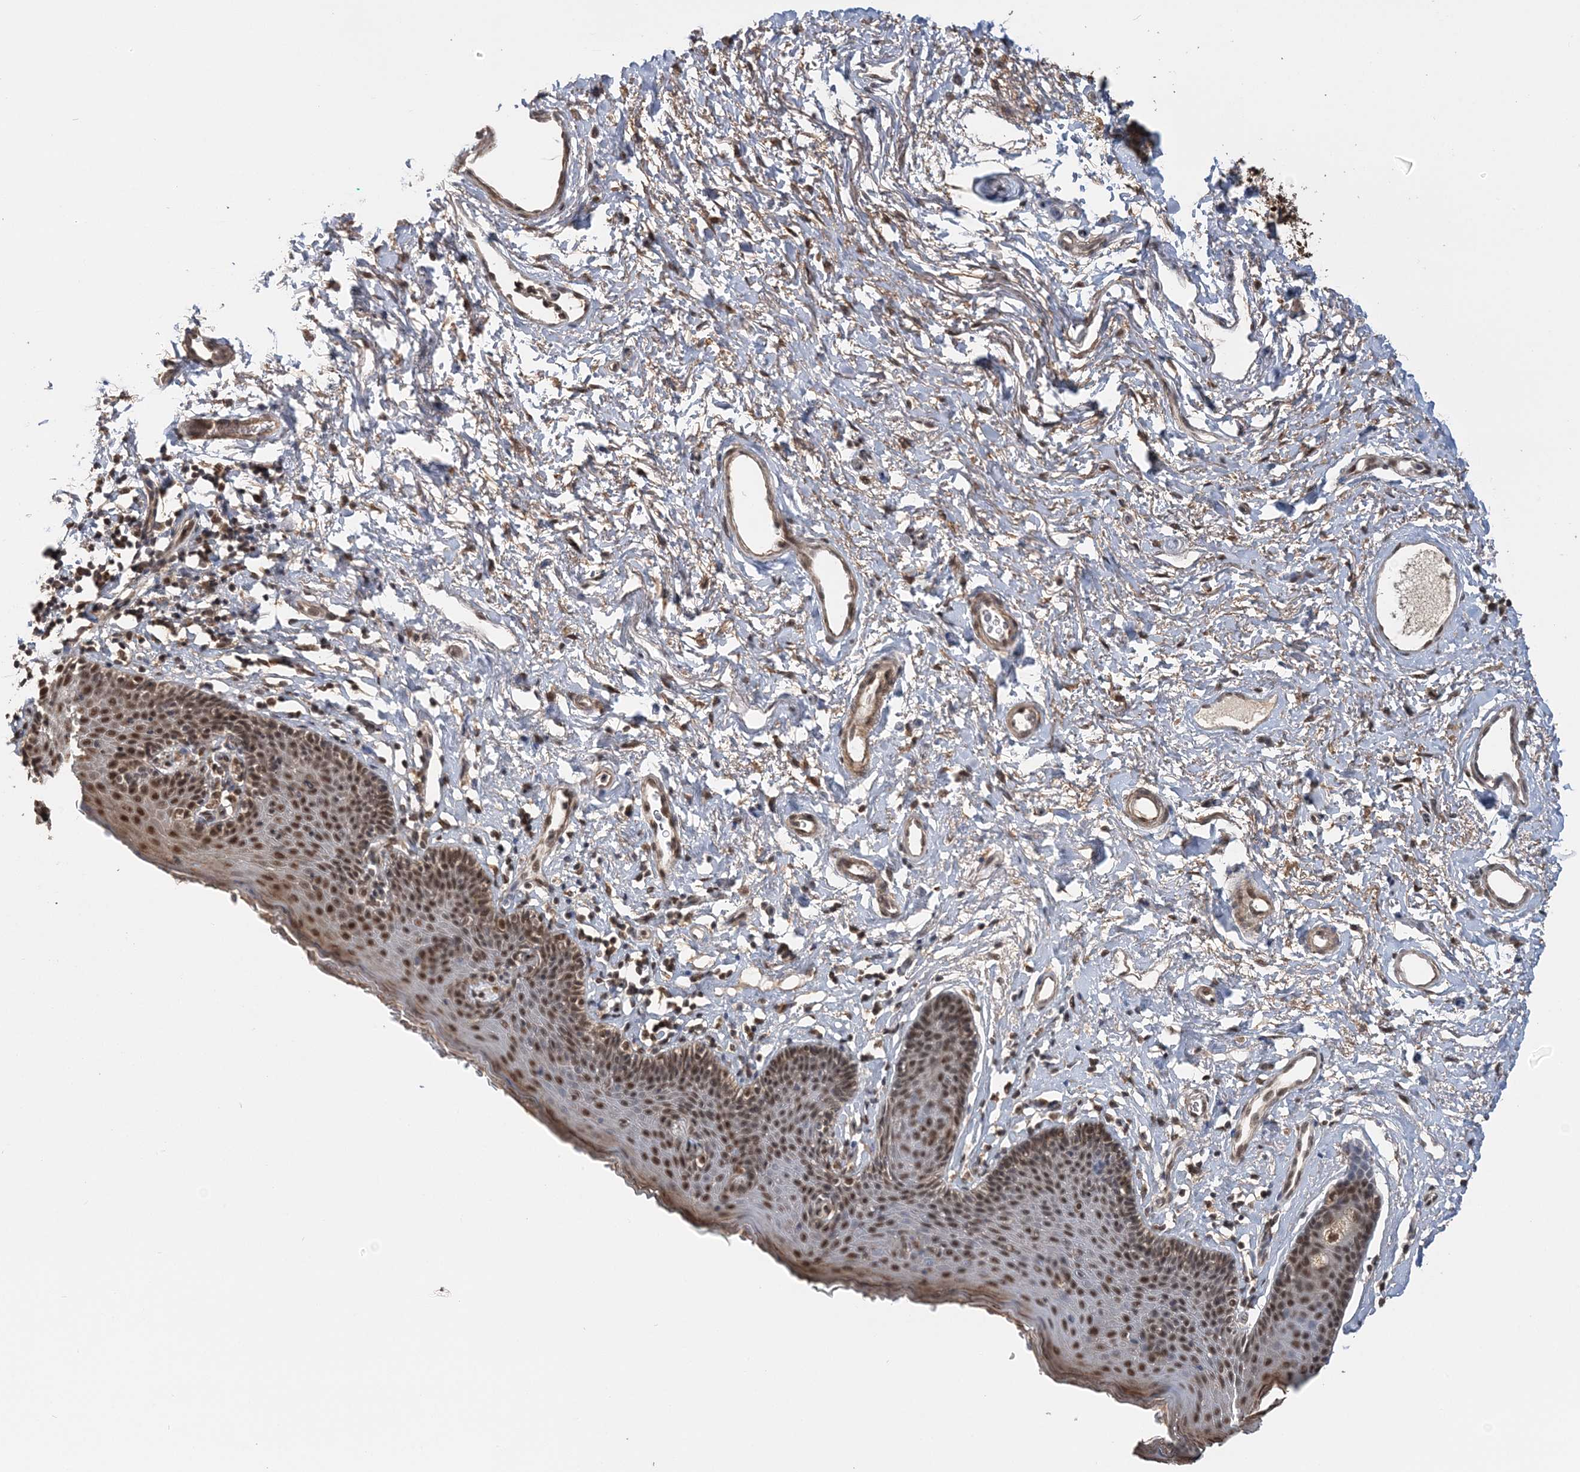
{"staining": {"intensity": "moderate", "quantity": ">75%", "location": "nuclear"}, "tissue": "skin", "cell_type": "Epidermal cells", "image_type": "normal", "snomed": [{"axis": "morphology", "description": "Normal tissue, NOS"}, {"axis": "topography", "description": "Vulva"}], "caption": "Skin stained with a brown dye demonstrates moderate nuclear positive staining in about >75% of epidermal cells.", "gene": "TSHZ2", "patient": {"sex": "female", "age": 66}}